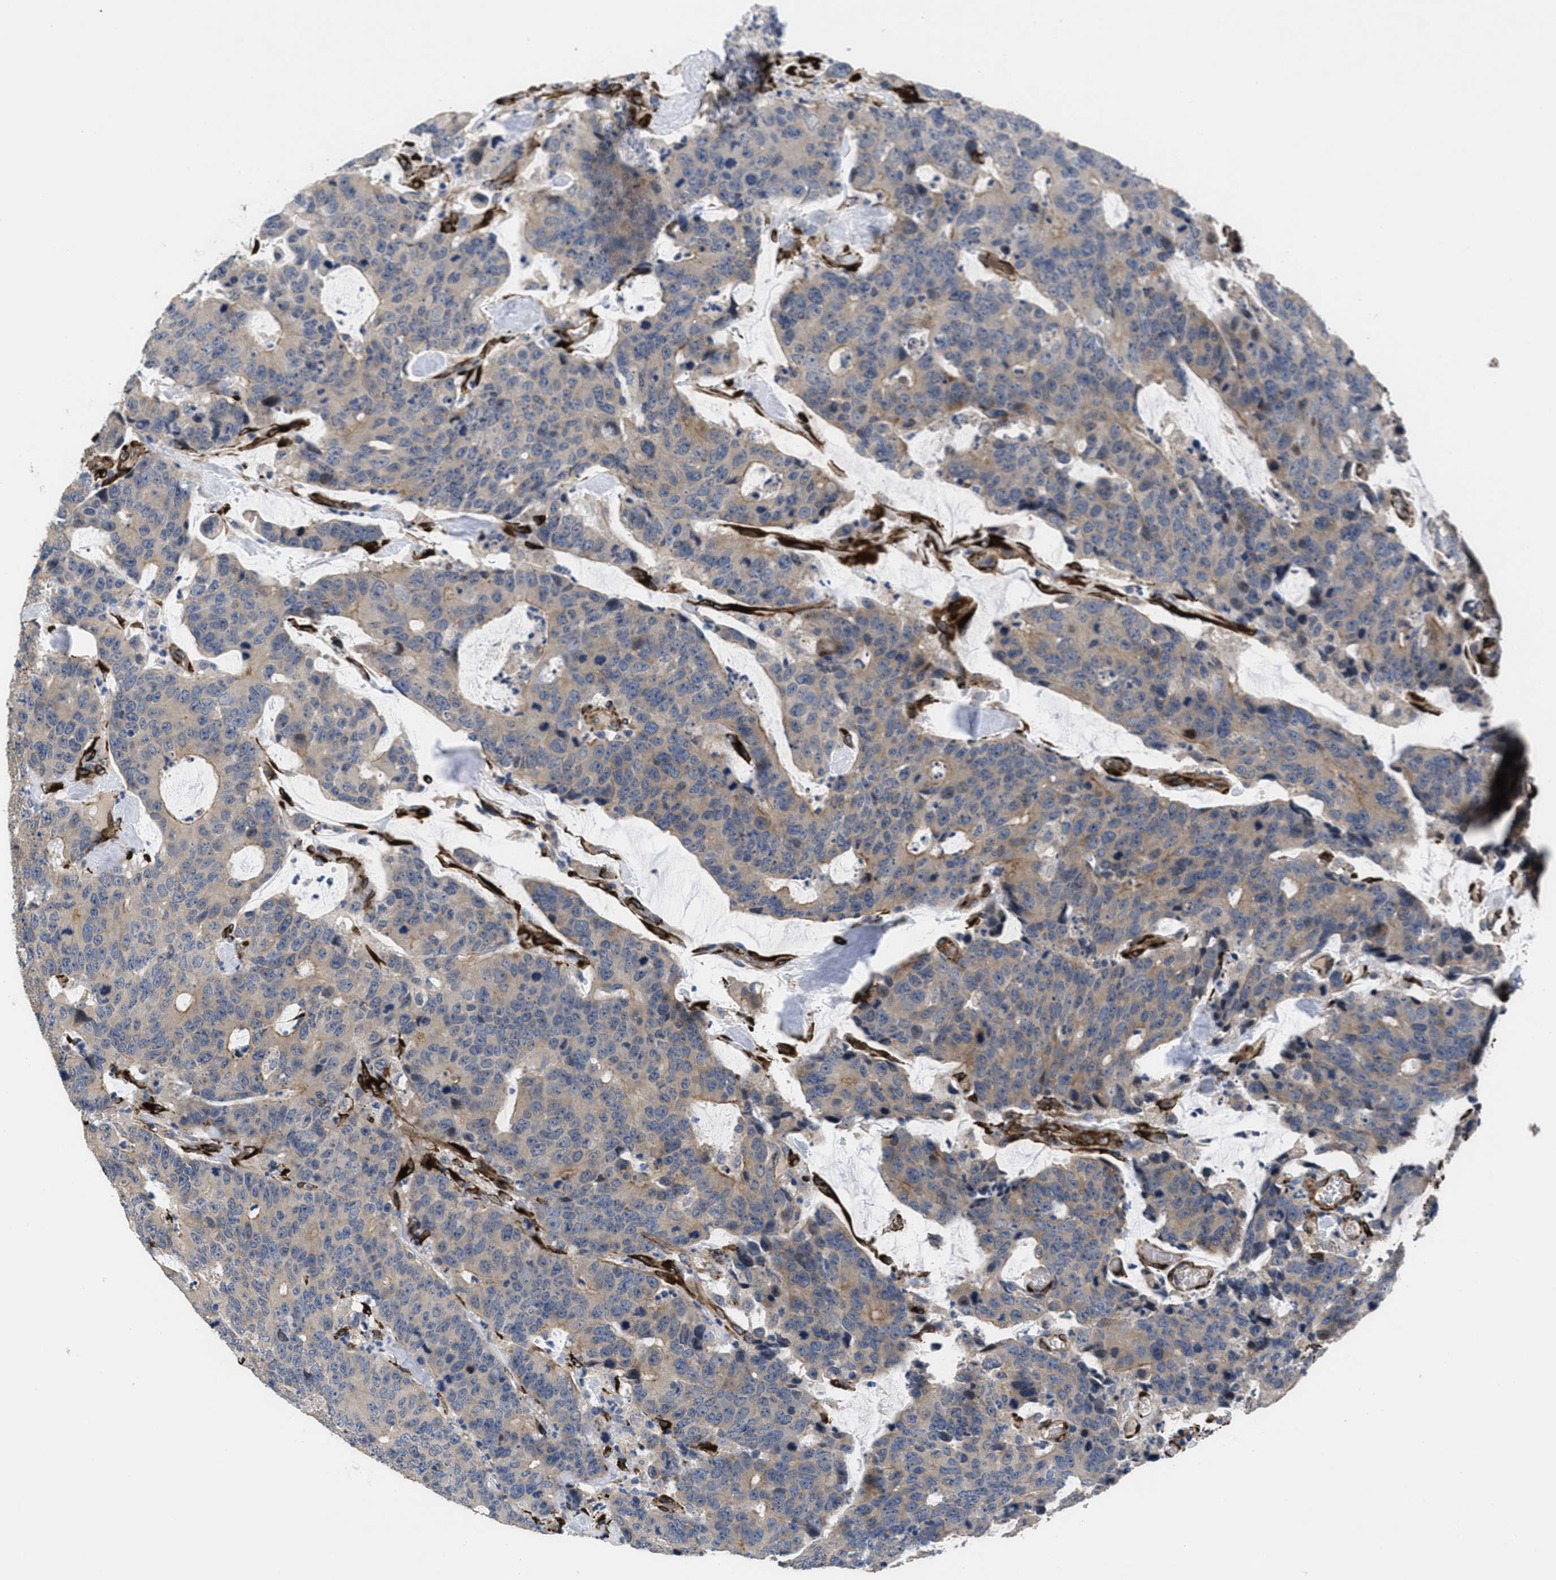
{"staining": {"intensity": "weak", "quantity": ">75%", "location": "cytoplasmic/membranous"}, "tissue": "colorectal cancer", "cell_type": "Tumor cells", "image_type": "cancer", "snomed": [{"axis": "morphology", "description": "Adenocarcinoma, NOS"}, {"axis": "topography", "description": "Colon"}], "caption": "Immunohistochemical staining of colorectal adenocarcinoma demonstrates low levels of weak cytoplasmic/membranous protein expression in approximately >75% of tumor cells.", "gene": "SQLE", "patient": {"sex": "female", "age": 86}}